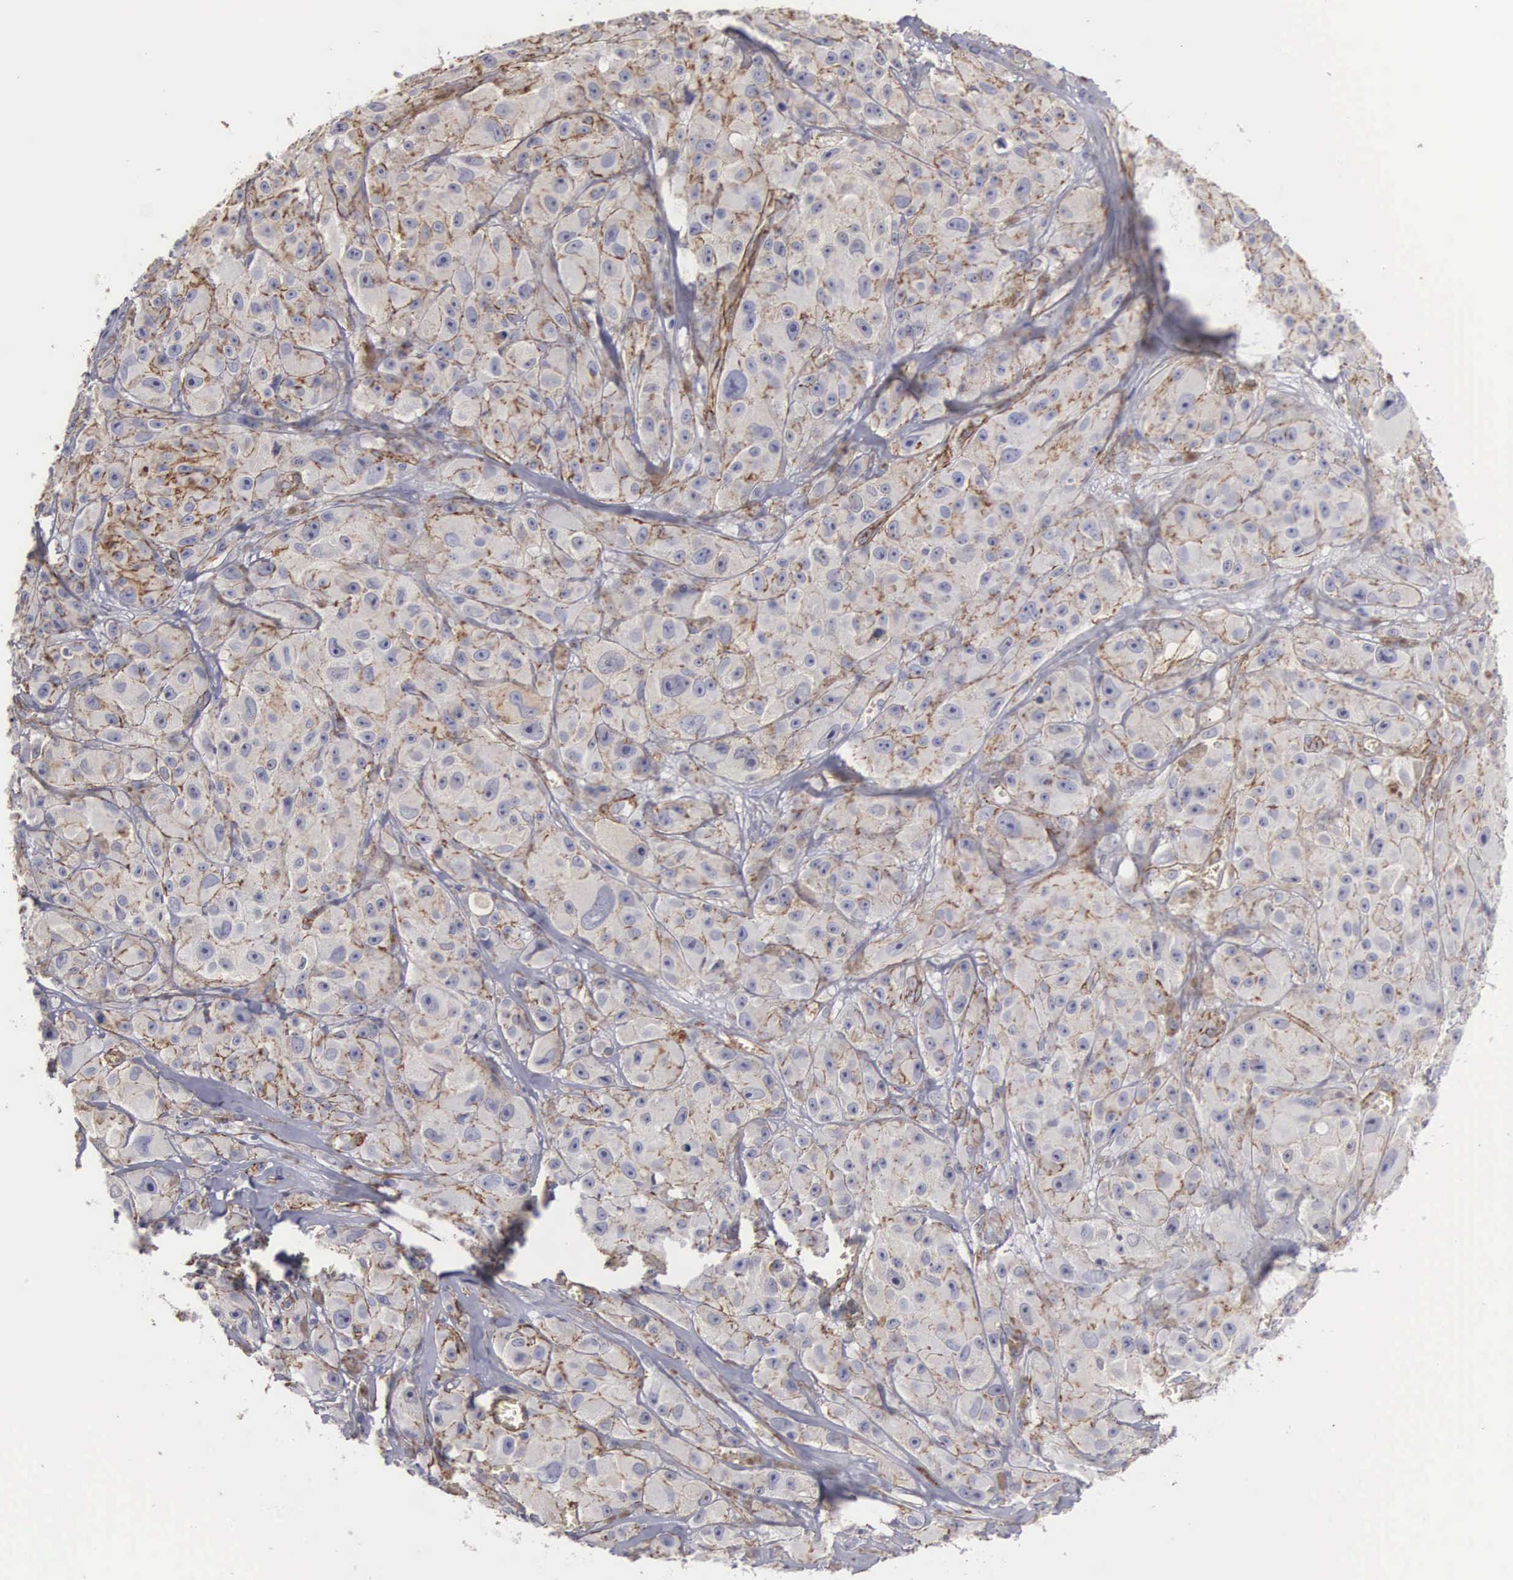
{"staining": {"intensity": "moderate", "quantity": "25%-75%", "location": "cytoplasmic/membranous"}, "tissue": "melanoma", "cell_type": "Tumor cells", "image_type": "cancer", "snomed": [{"axis": "morphology", "description": "Malignant melanoma, NOS"}, {"axis": "topography", "description": "Skin"}], "caption": "DAB (3,3'-diaminobenzidine) immunohistochemical staining of human malignant melanoma demonstrates moderate cytoplasmic/membranous protein expression in about 25%-75% of tumor cells. Using DAB (3,3'-diaminobenzidine) (brown) and hematoxylin (blue) stains, captured at high magnification using brightfield microscopy.", "gene": "MAGEB10", "patient": {"sex": "male", "age": 56}}